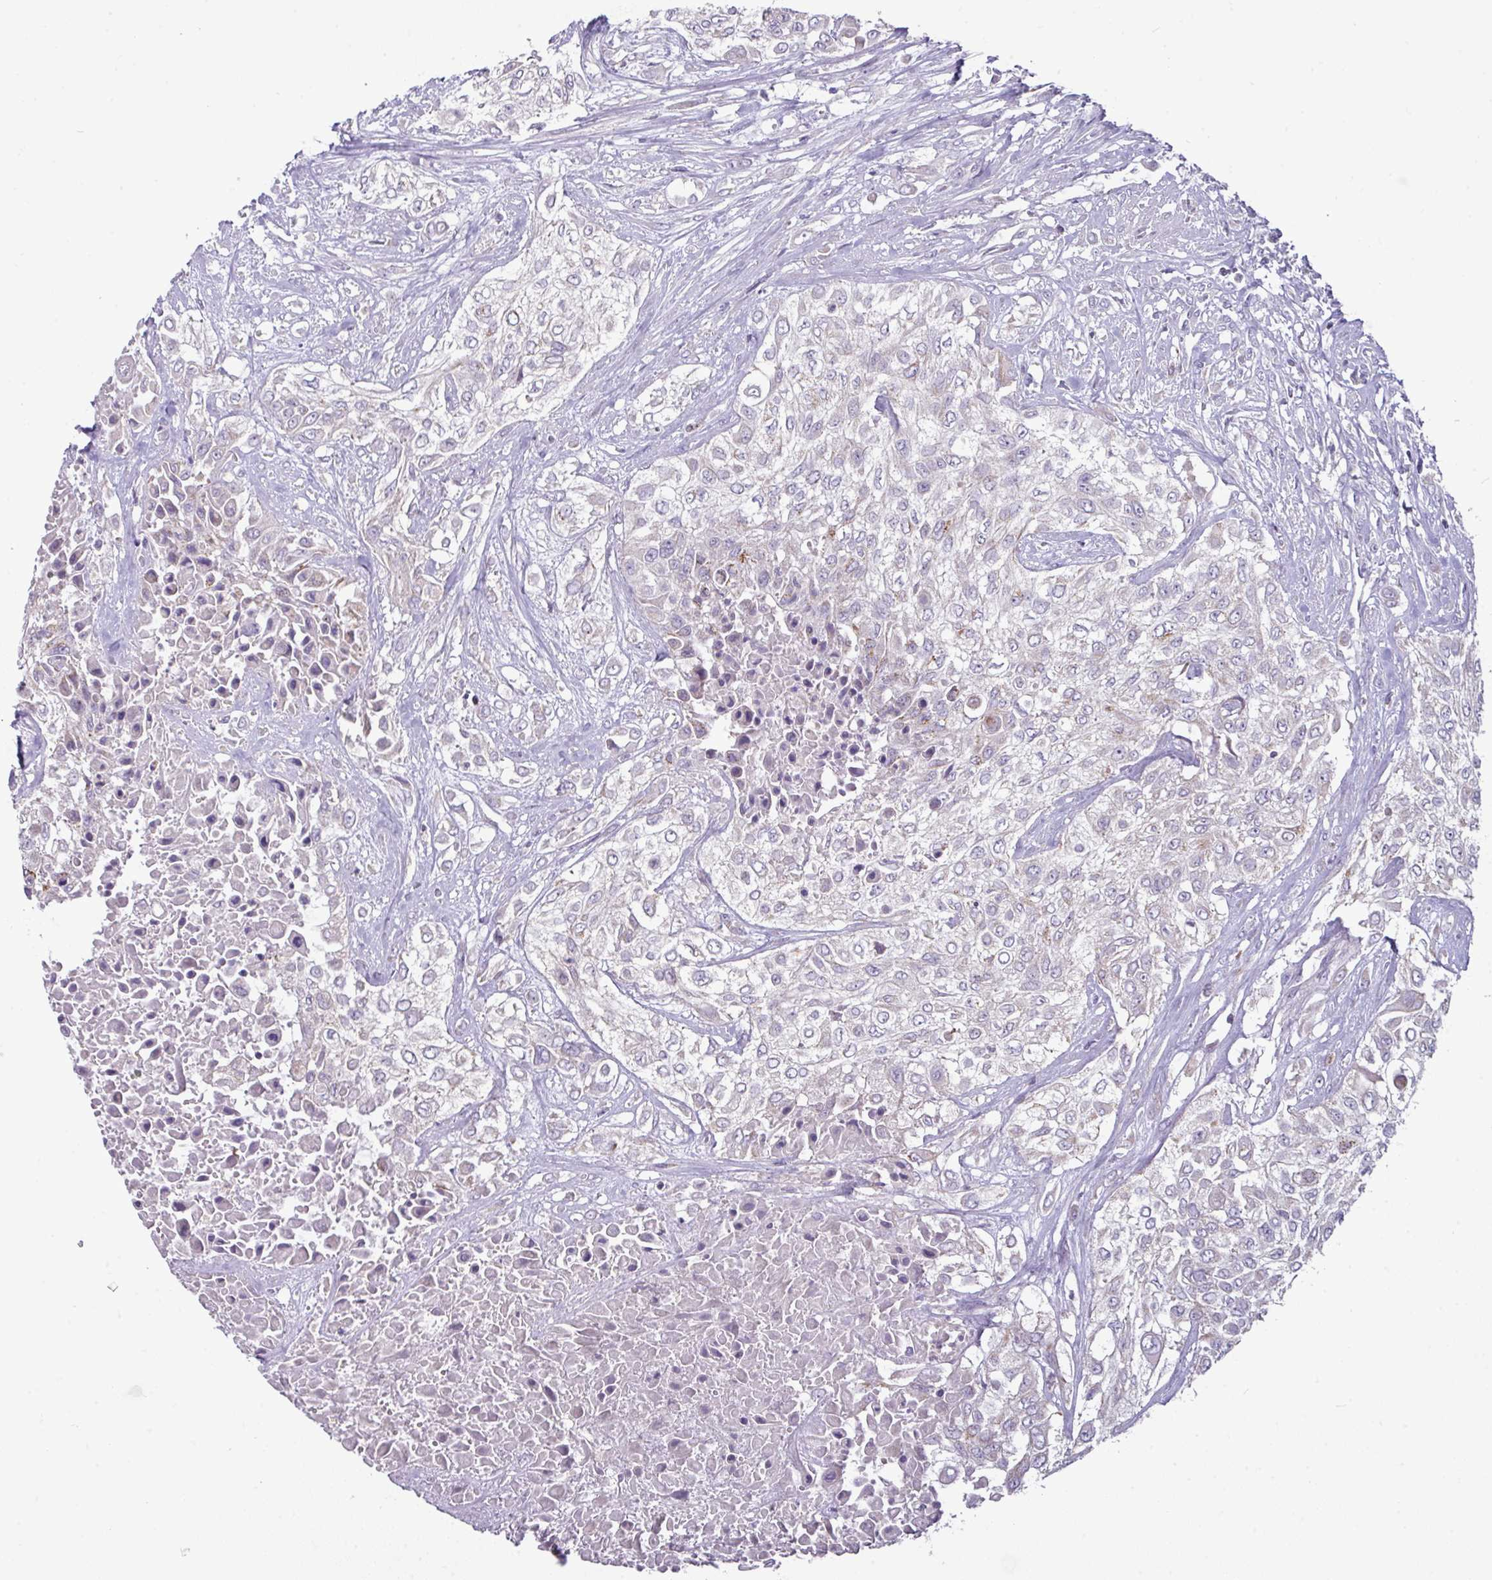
{"staining": {"intensity": "negative", "quantity": "none", "location": "none"}, "tissue": "urothelial cancer", "cell_type": "Tumor cells", "image_type": "cancer", "snomed": [{"axis": "morphology", "description": "Urothelial carcinoma, High grade"}, {"axis": "topography", "description": "Urinary bladder"}], "caption": "A high-resolution histopathology image shows immunohistochemistry (IHC) staining of high-grade urothelial carcinoma, which reveals no significant staining in tumor cells. (IHC, brightfield microscopy, high magnification).", "gene": "TRAPPC1", "patient": {"sex": "male", "age": 57}}